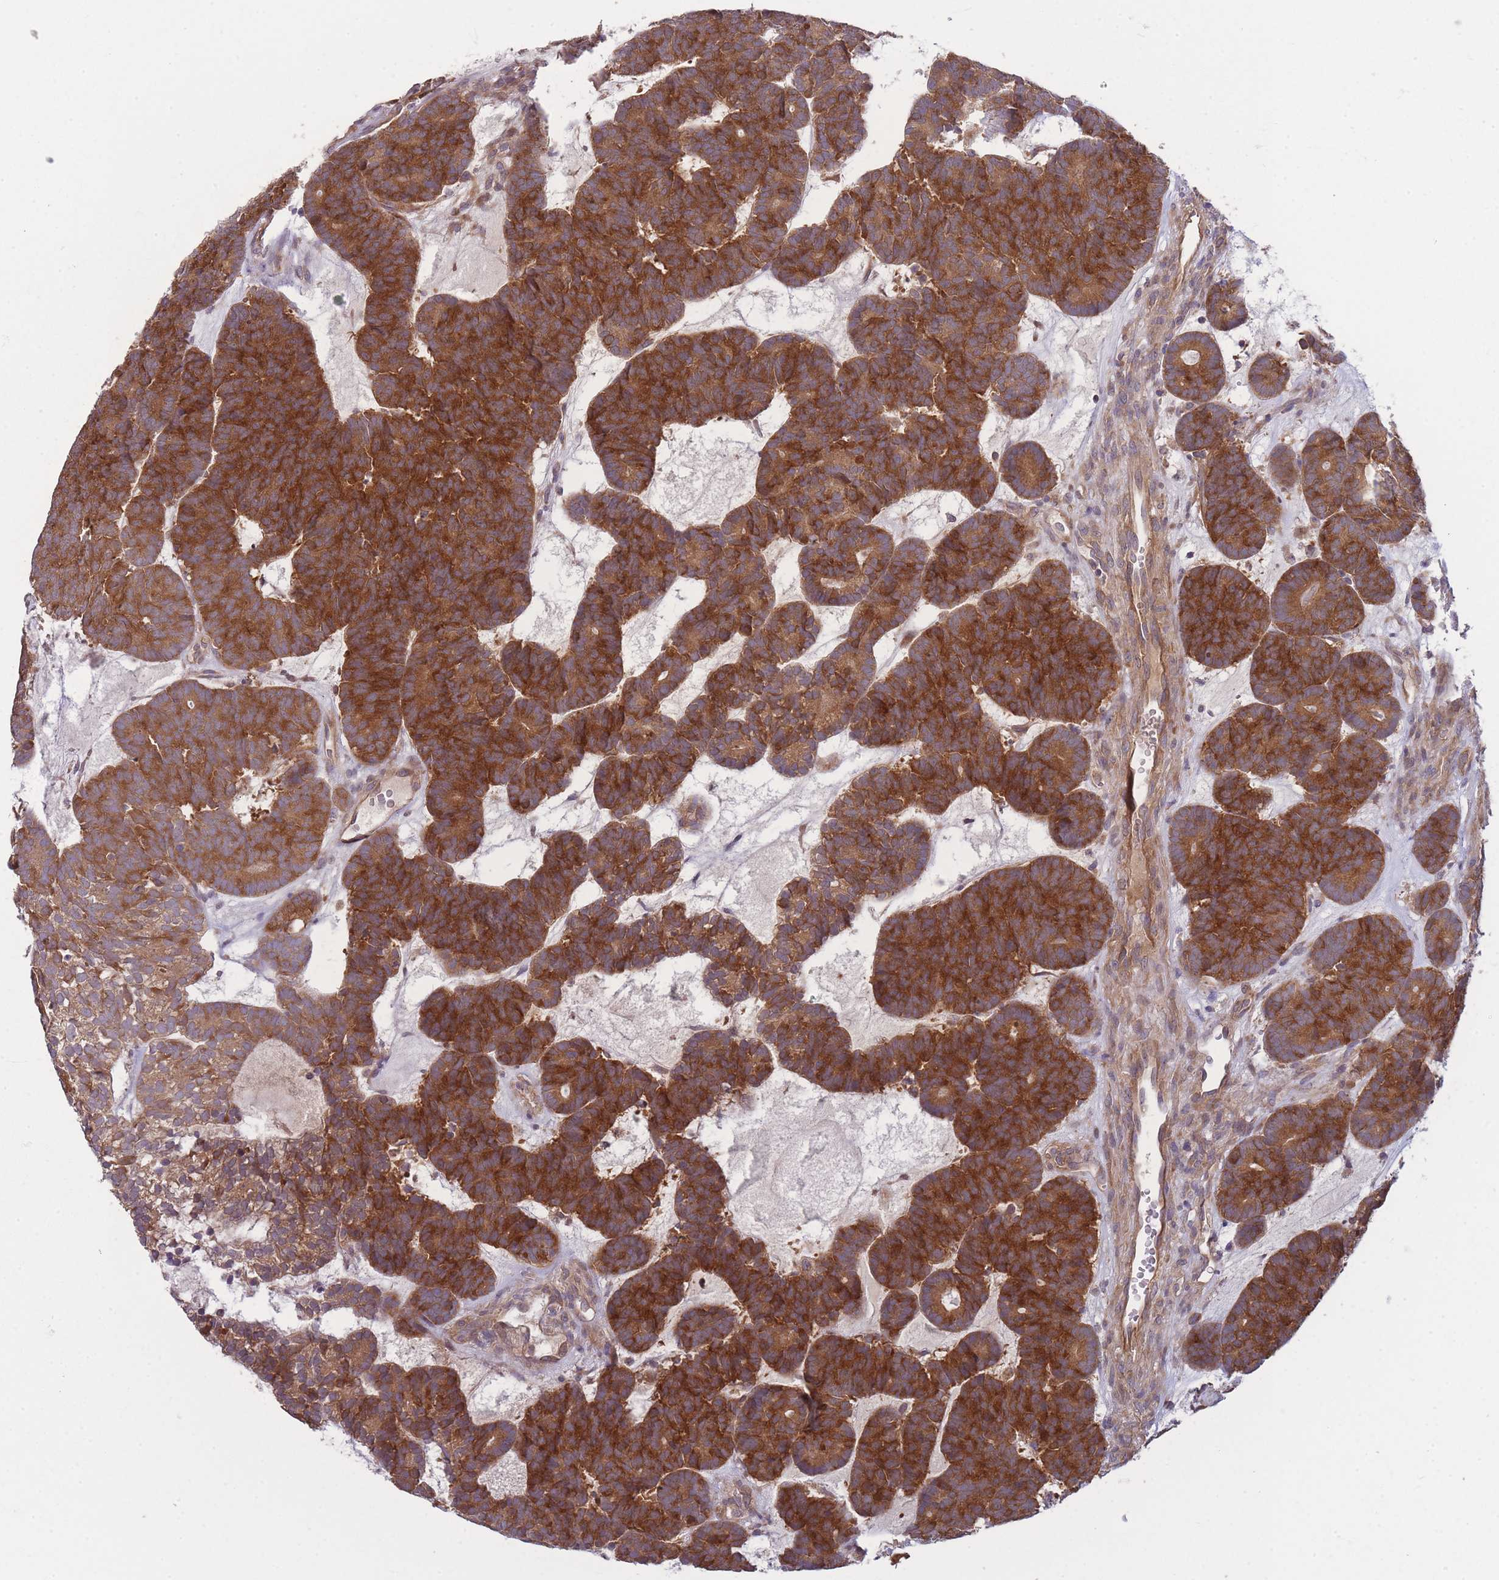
{"staining": {"intensity": "strong", "quantity": ">75%", "location": "cytoplasmic/membranous"}, "tissue": "head and neck cancer", "cell_type": "Tumor cells", "image_type": "cancer", "snomed": [{"axis": "morphology", "description": "Adenocarcinoma, NOS"}, {"axis": "topography", "description": "Head-Neck"}], "caption": "This is an image of IHC staining of head and neck adenocarcinoma, which shows strong staining in the cytoplasmic/membranous of tumor cells.", "gene": "PFDN6", "patient": {"sex": "female", "age": 81}}